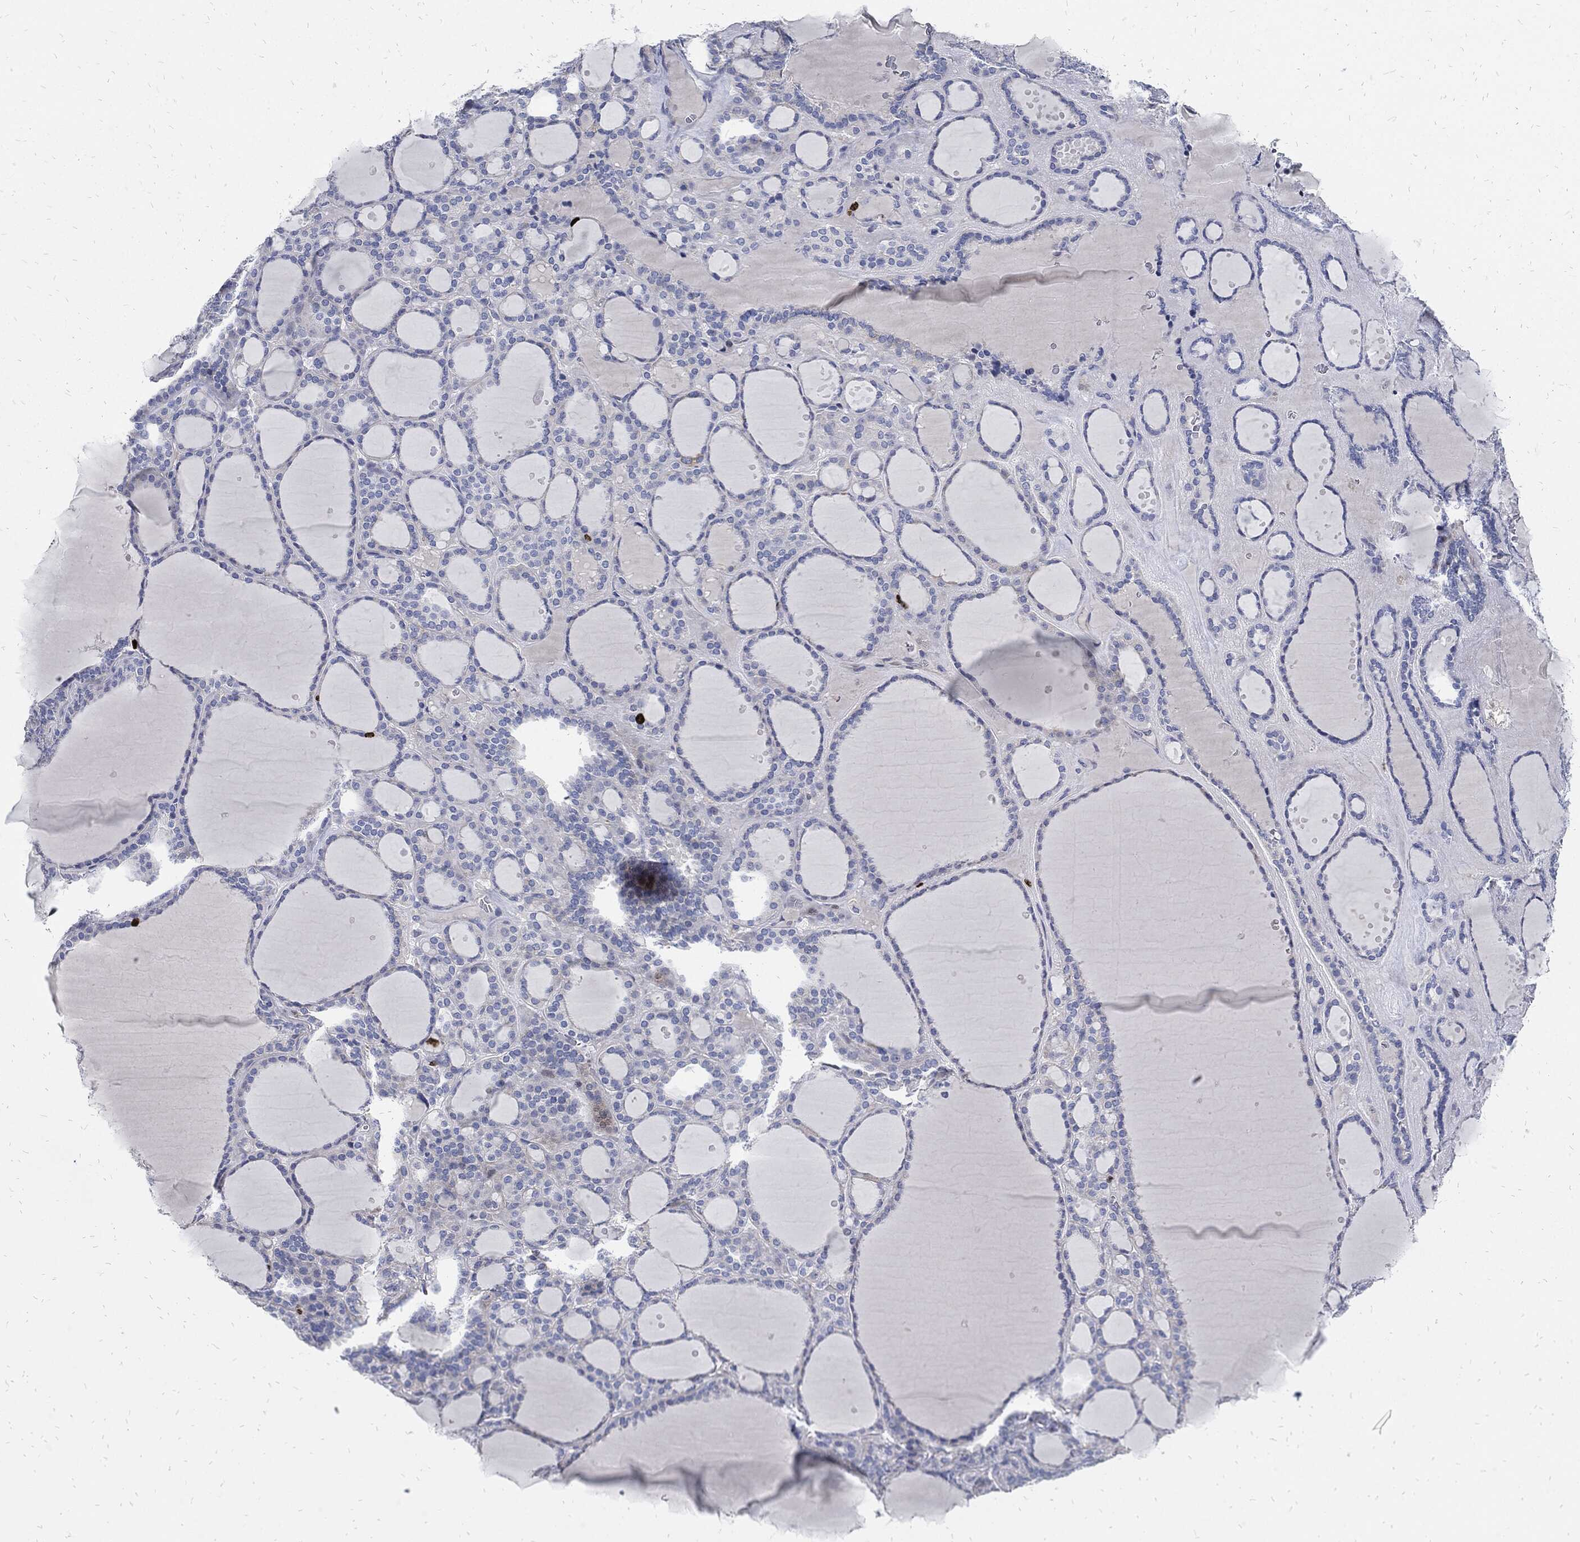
{"staining": {"intensity": "moderate", "quantity": "<25%", "location": "nuclear"}, "tissue": "thyroid gland", "cell_type": "Glandular cells", "image_type": "normal", "snomed": [{"axis": "morphology", "description": "Normal tissue, NOS"}, {"axis": "topography", "description": "Thyroid gland"}], "caption": "A brown stain labels moderate nuclear staining of a protein in glandular cells of normal thyroid gland. (DAB (3,3'-diaminobenzidine) = brown stain, brightfield microscopy at high magnification).", "gene": "MKI67", "patient": {"sex": "male", "age": 63}}